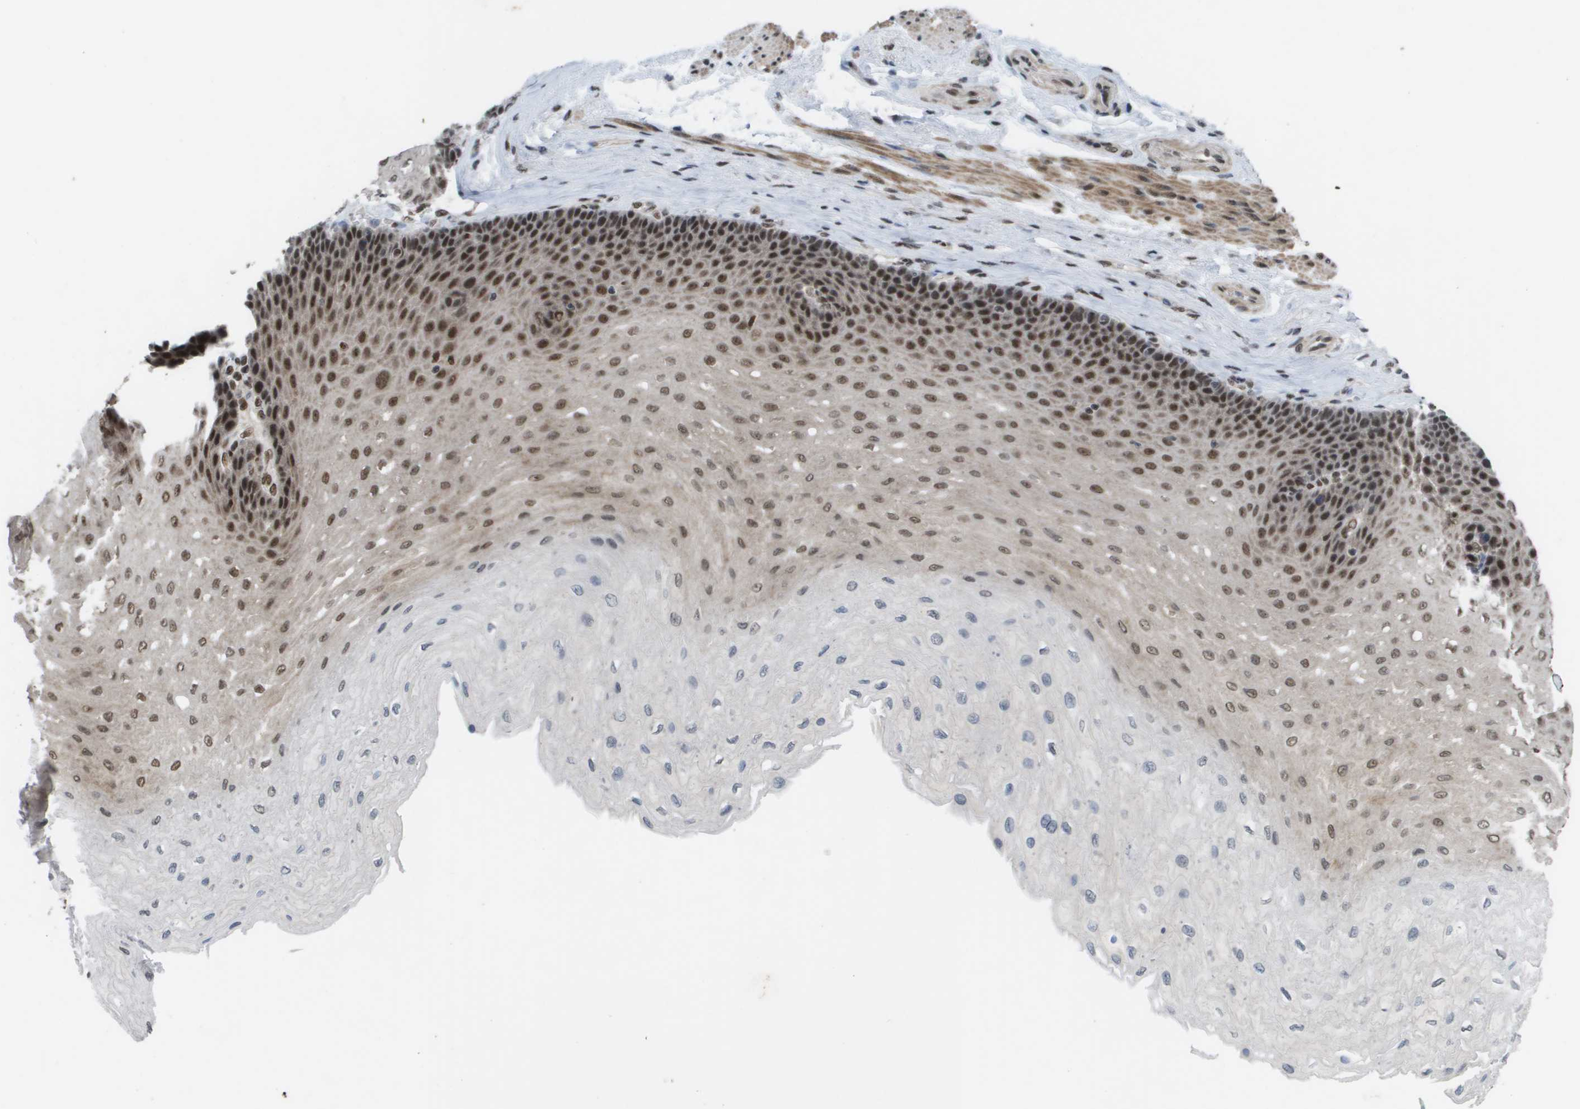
{"staining": {"intensity": "strong", "quantity": ">75%", "location": "nuclear"}, "tissue": "esophagus", "cell_type": "Squamous epithelial cells", "image_type": "normal", "snomed": [{"axis": "morphology", "description": "Normal tissue, NOS"}, {"axis": "topography", "description": "Esophagus"}], "caption": "Approximately >75% of squamous epithelial cells in benign human esophagus reveal strong nuclear protein staining as visualized by brown immunohistochemical staining.", "gene": "CDT1", "patient": {"sex": "female", "age": 72}}